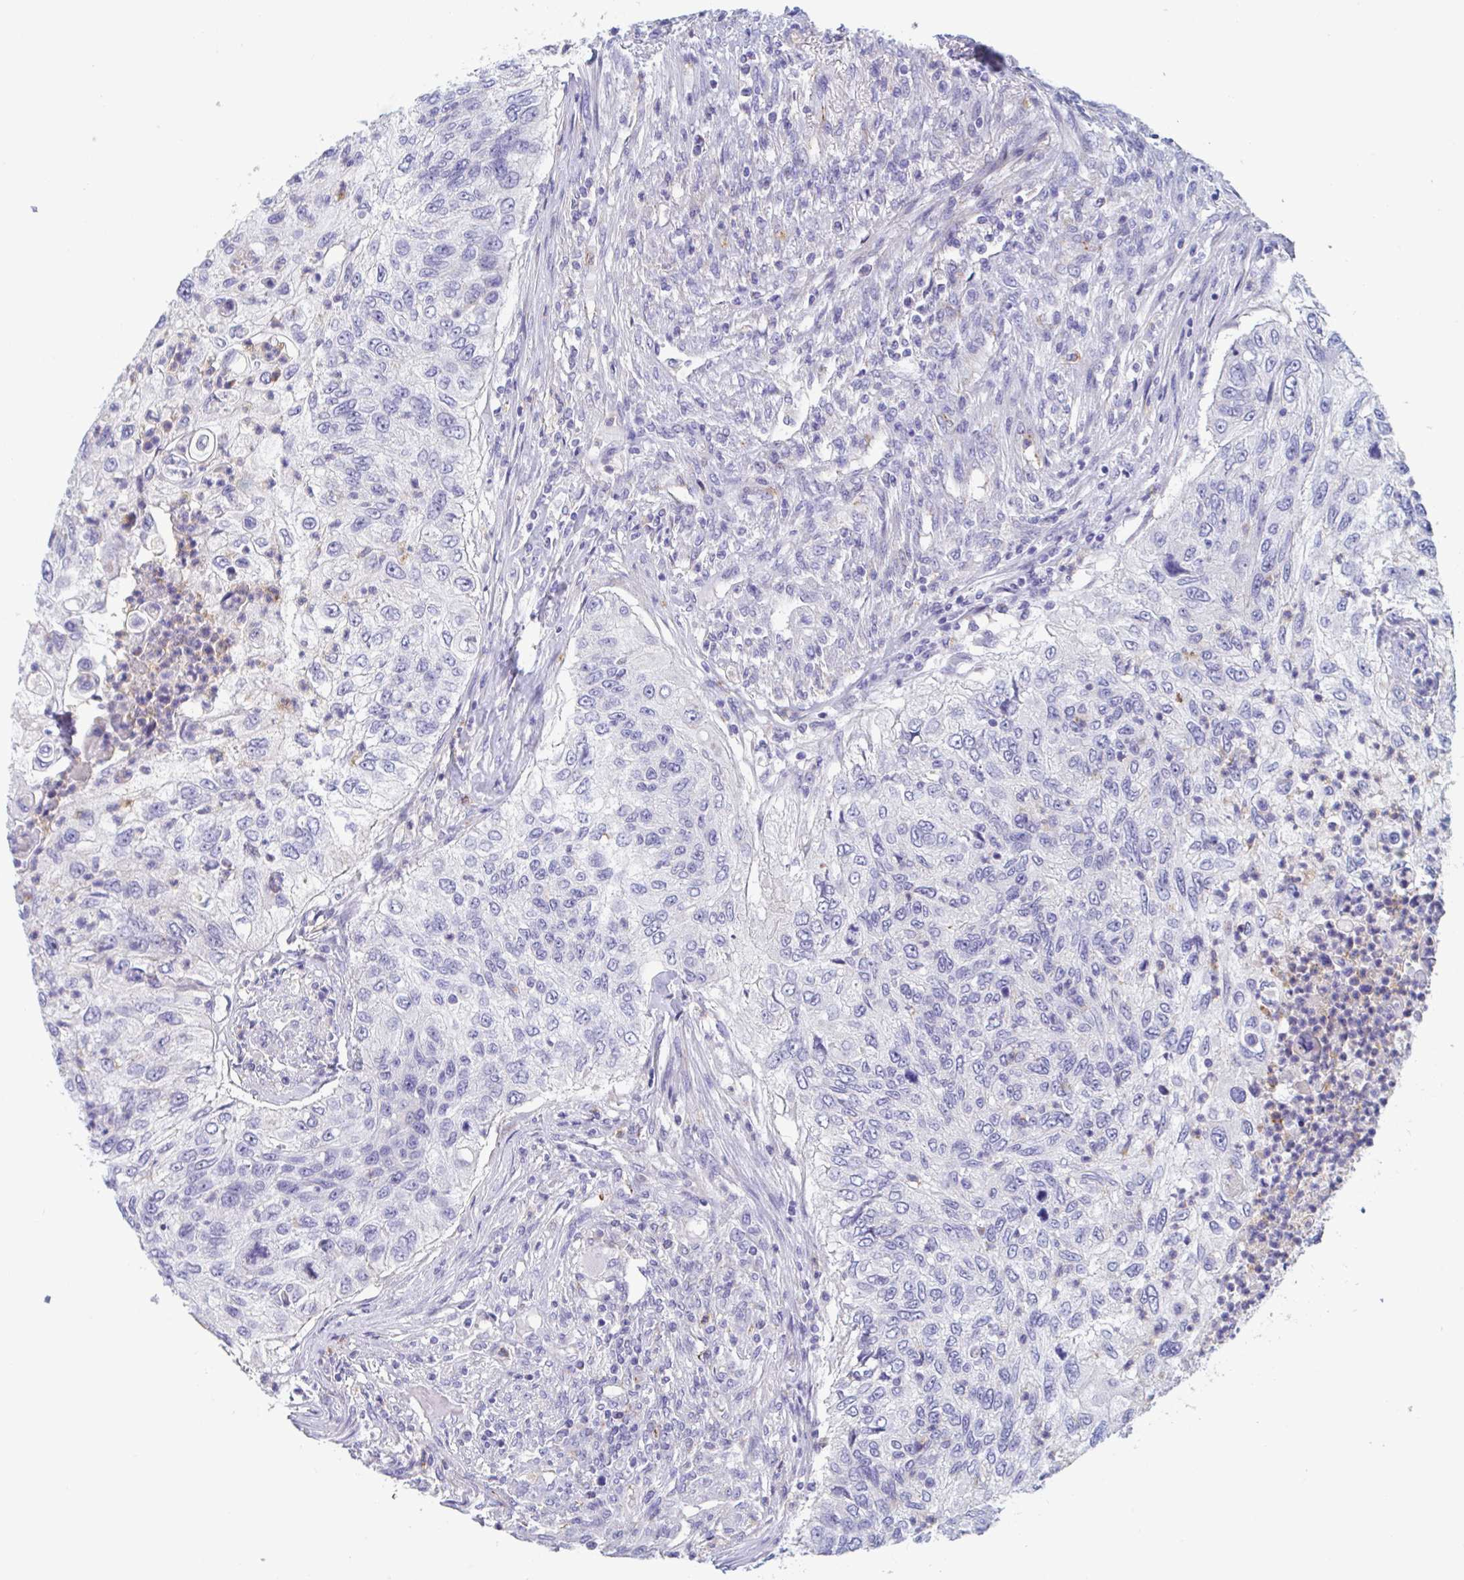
{"staining": {"intensity": "negative", "quantity": "none", "location": "none"}, "tissue": "urothelial cancer", "cell_type": "Tumor cells", "image_type": "cancer", "snomed": [{"axis": "morphology", "description": "Urothelial carcinoma, High grade"}, {"axis": "topography", "description": "Urinary bladder"}], "caption": "This image is of urothelial cancer stained with immunohistochemistry to label a protein in brown with the nuclei are counter-stained blue. There is no positivity in tumor cells.", "gene": "ZNHIT2", "patient": {"sex": "female", "age": 60}}